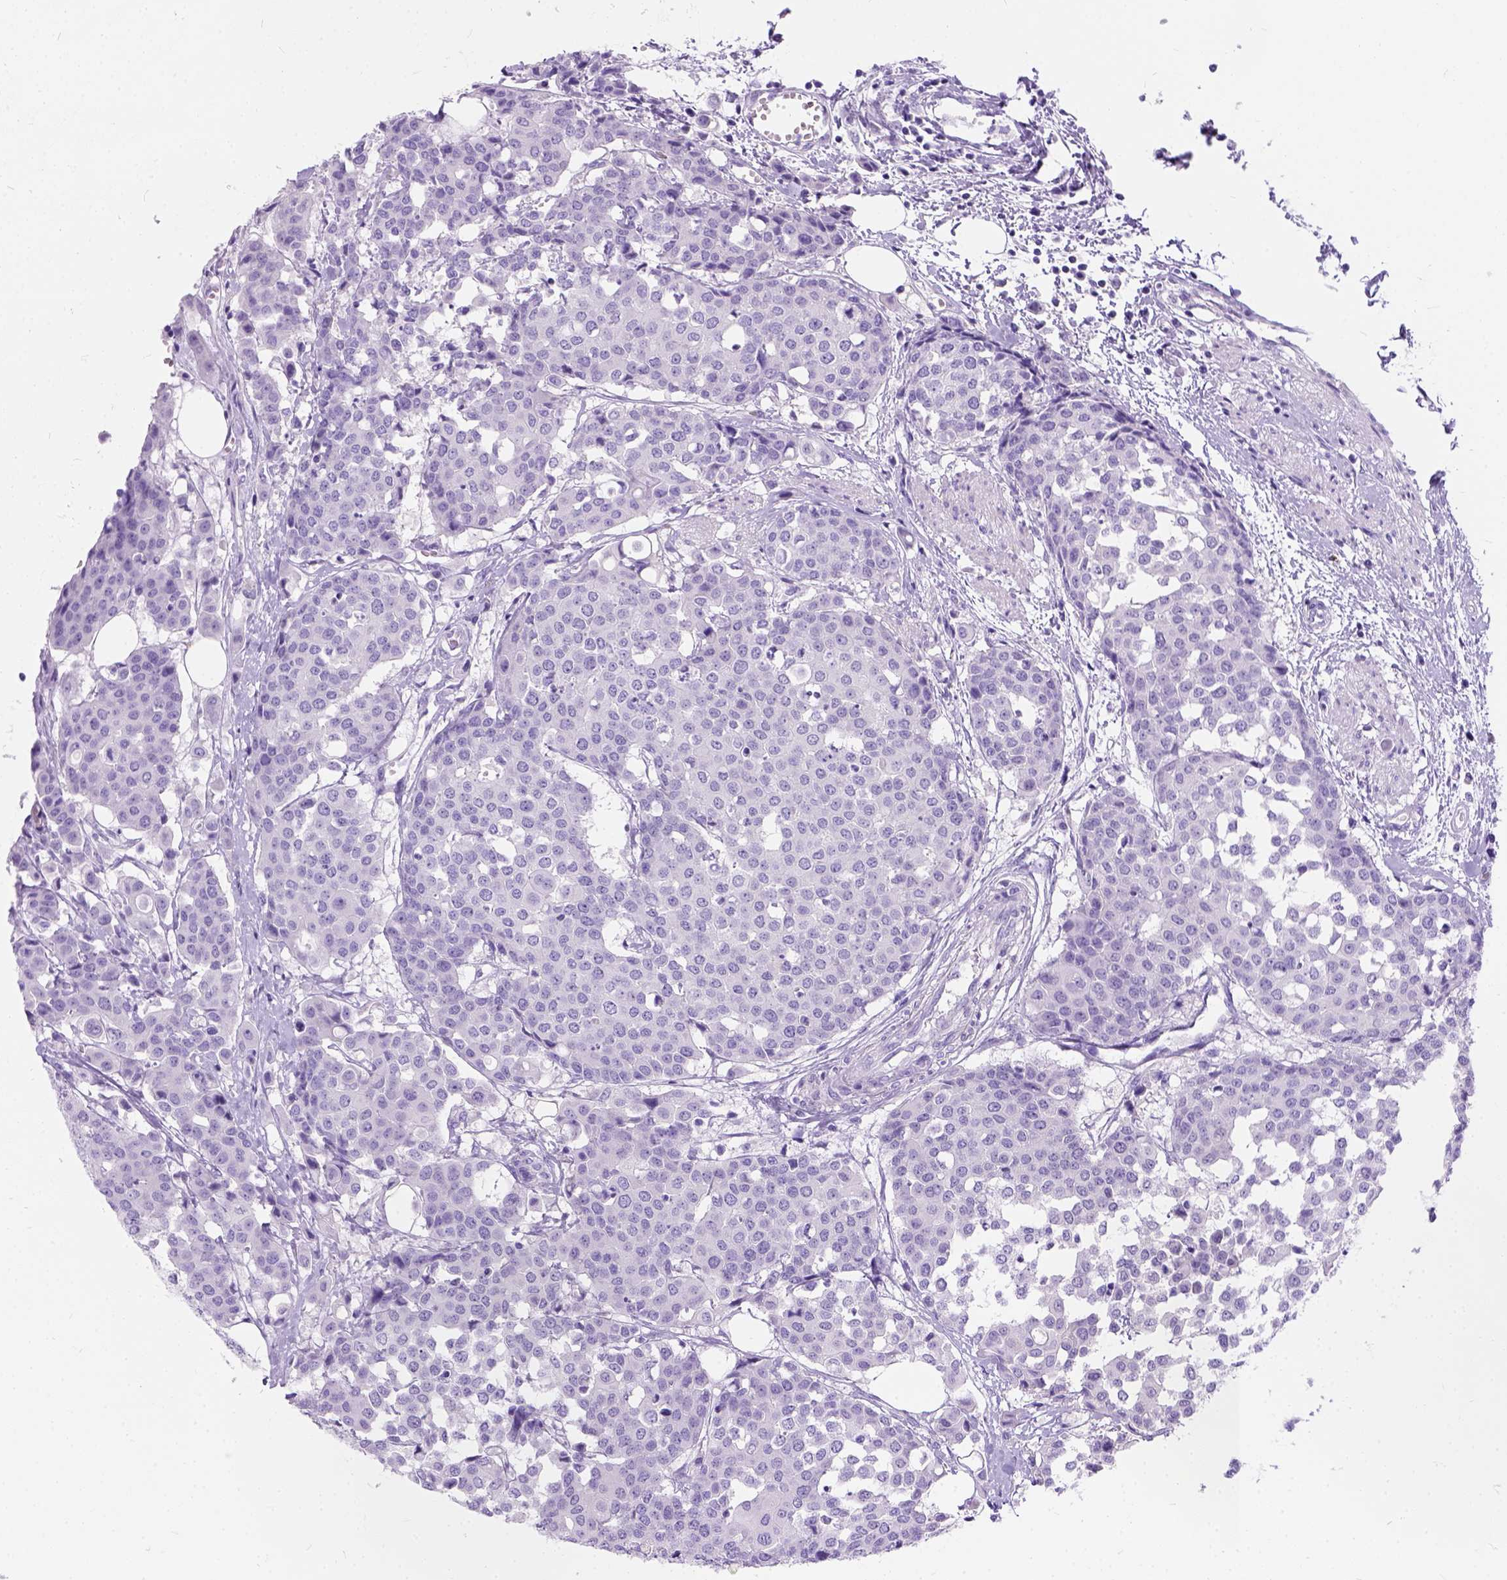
{"staining": {"intensity": "negative", "quantity": "none", "location": "none"}, "tissue": "carcinoid", "cell_type": "Tumor cells", "image_type": "cancer", "snomed": [{"axis": "morphology", "description": "Carcinoid, malignant, NOS"}, {"axis": "topography", "description": "Colon"}], "caption": "Tumor cells show no significant positivity in carcinoid (malignant).", "gene": "C7orf57", "patient": {"sex": "male", "age": 81}}